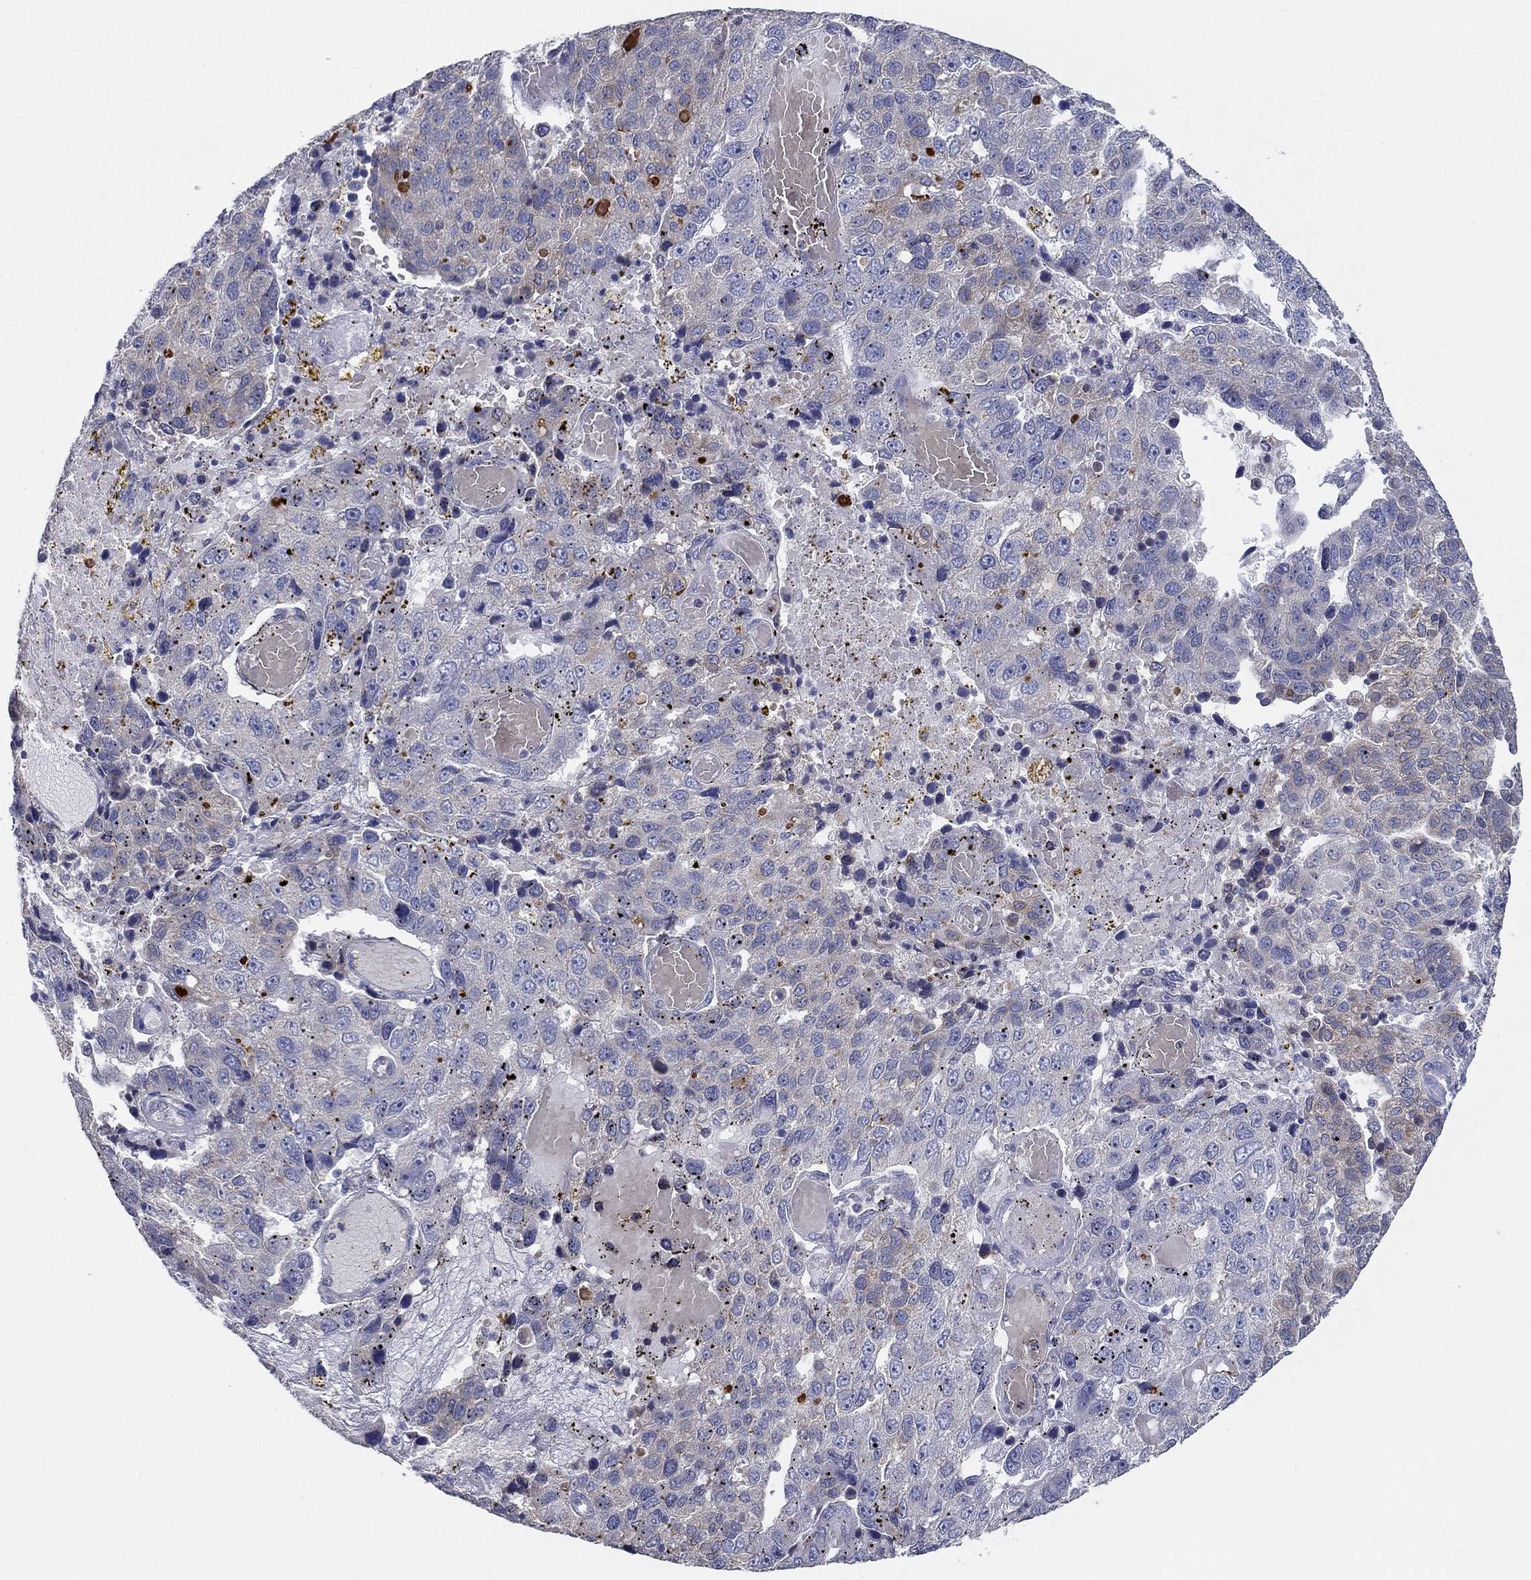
{"staining": {"intensity": "negative", "quantity": "none", "location": "none"}, "tissue": "pancreatic cancer", "cell_type": "Tumor cells", "image_type": "cancer", "snomed": [{"axis": "morphology", "description": "Adenocarcinoma, NOS"}, {"axis": "topography", "description": "Pancreas"}], "caption": "This photomicrograph is of pancreatic adenocarcinoma stained with IHC to label a protein in brown with the nuclei are counter-stained blue. There is no expression in tumor cells.", "gene": "ERMP1", "patient": {"sex": "female", "age": 61}}